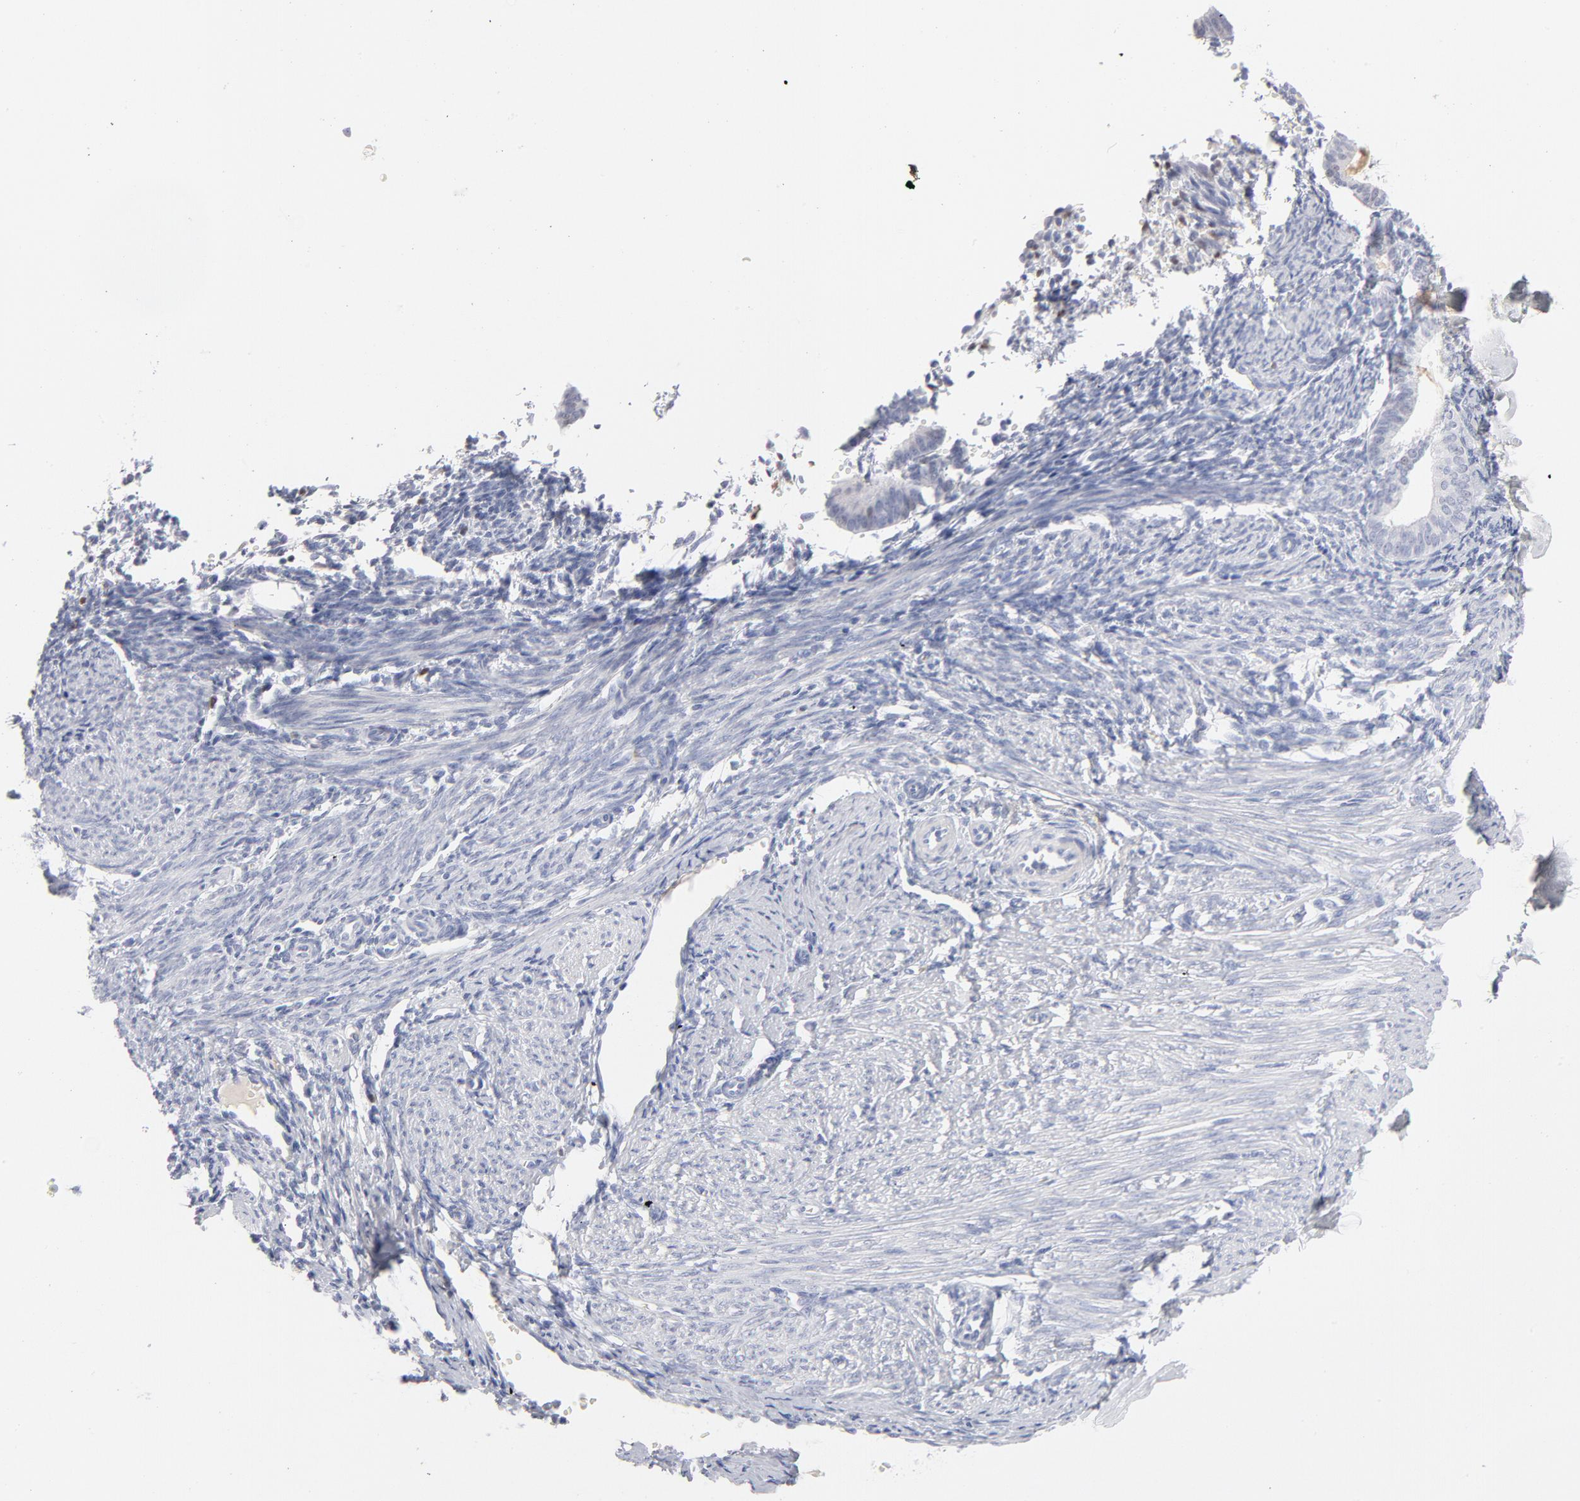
{"staining": {"intensity": "moderate", "quantity": "<25%", "location": "nuclear"}, "tissue": "endometrium", "cell_type": "Cells in endometrial stroma", "image_type": "normal", "snomed": [{"axis": "morphology", "description": "Normal tissue, NOS"}, {"axis": "topography", "description": "Endometrium"}], "caption": "This histopathology image displays immunohistochemistry staining of unremarkable endometrium, with low moderate nuclear positivity in about <25% of cells in endometrial stroma.", "gene": "MCM7", "patient": {"sex": "female", "age": 61}}